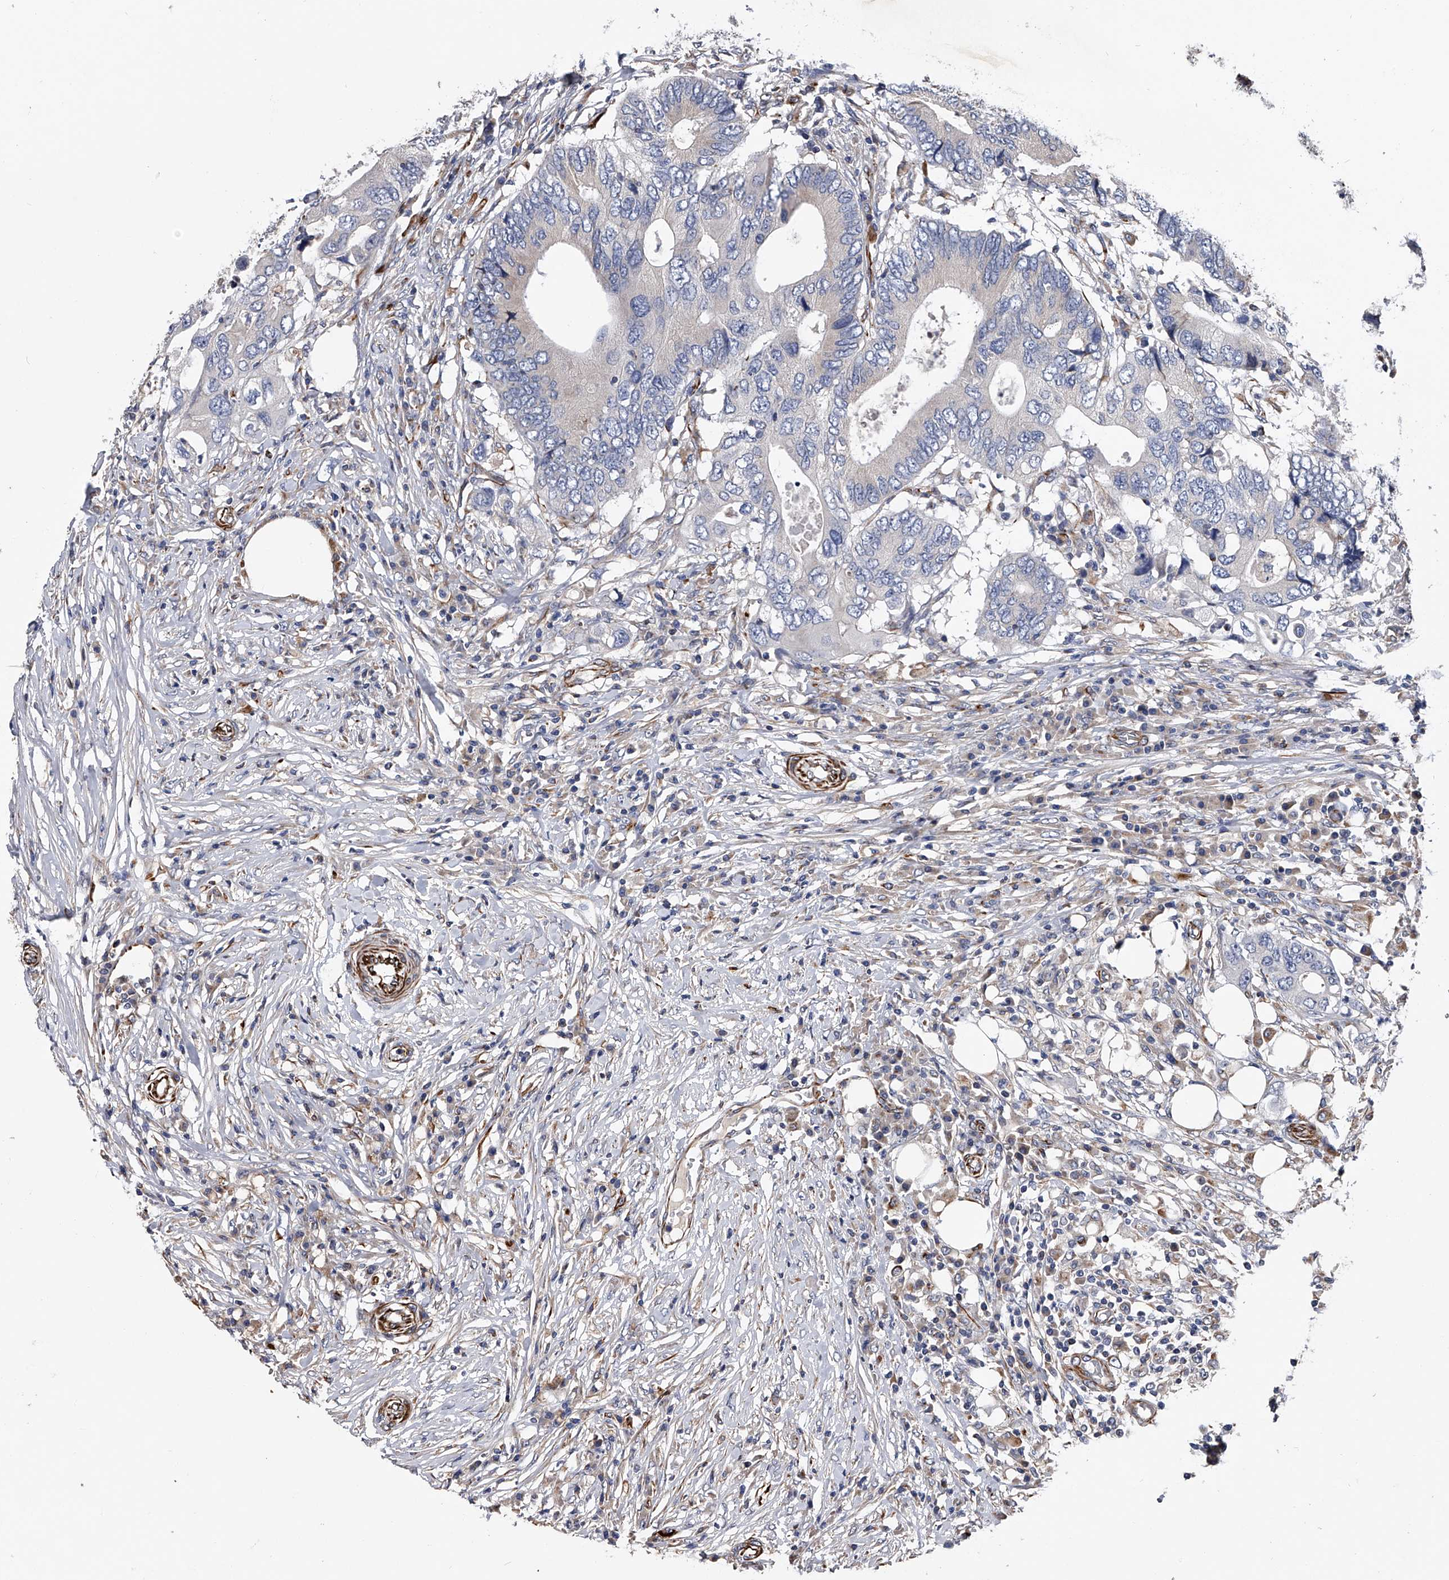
{"staining": {"intensity": "negative", "quantity": "none", "location": "none"}, "tissue": "colorectal cancer", "cell_type": "Tumor cells", "image_type": "cancer", "snomed": [{"axis": "morphology", "description": "Adenocarcinoma, NOS"}, {"axis": "topography", "description": "Colon"}], "caption": "An IHC histopathology image of colorectal cancer (adenocarcinoma) is shown. There is no staining in tumor cells of colorectal cancer (adenocarcinoma).", "gene": "EFCAB7", "patient": {"sex": "male", "age": 71}}